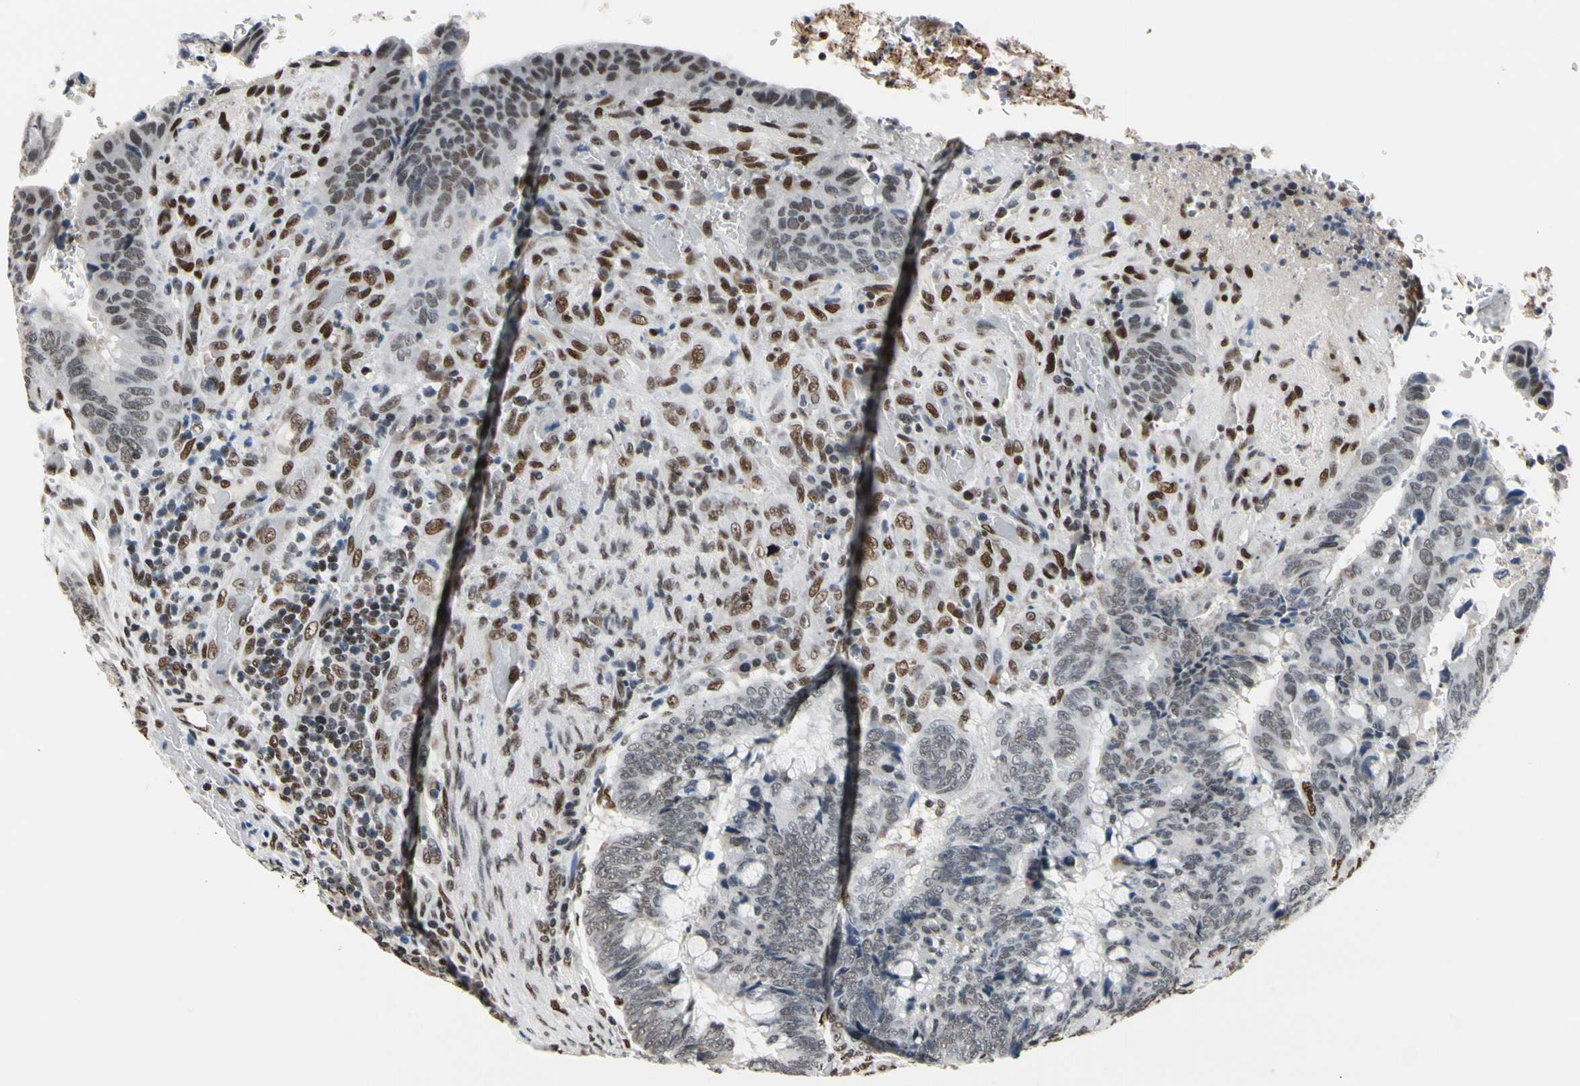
{"staining": {"intensity": "moderate", "quantity": "<25%", "location": "nuclear"}, "tissue": "colorectal cancer", "cell_type": "Tumor cells", "image_type": "cancer", "snomed": [{"axis": "morphology", "description": "Normal tissue, NOS"}, {"axis": "morphology", "description": "Adenocarcinoma, NOS"}, {"axis": "topography", "description": "Rectum"}, {"axis": "topography", "description": "Peripheral nerve tissue"}], "caption": "Moderate nuclear positivity for a protein is appreciated in approximately <25% of tumor cells of colorectal adenocarcinoma using immunohistochemistry (IHC).", "gene": "RECQL", "patient": {"sex": "male", "age": 92}}